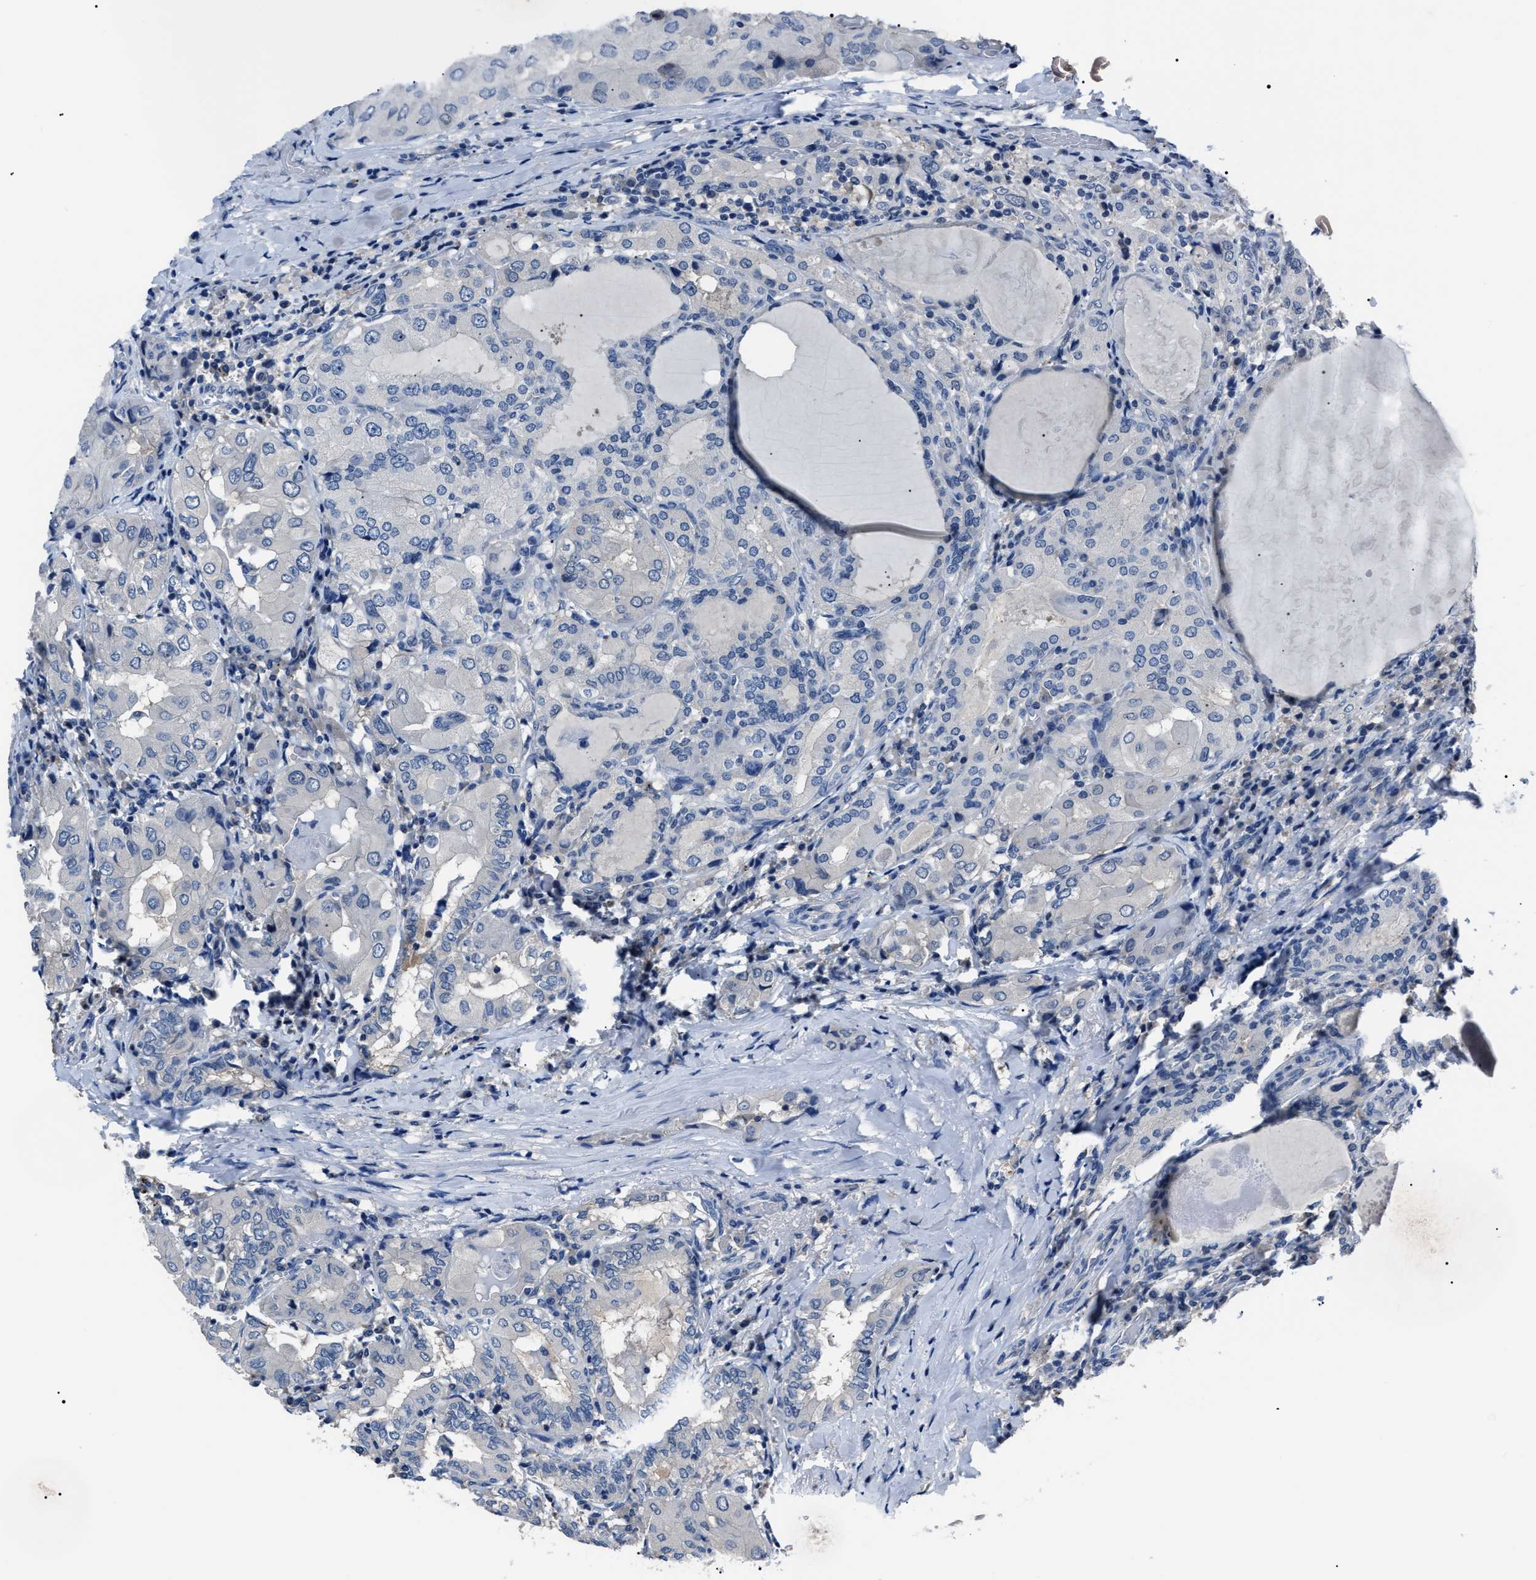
{"staining": {"intensity": "negative", "quantity": "none", "location": "none"}, "tissue": "thyroid cancer", "cell_type": "Tumor cells", "image_type": "cancer", "snomed": [{"axis": "morphology", "description": "Papillary adenocarcinoma, NOS"}, {"axis": "topography", "description": "Thyroid gland"}], "caption": "High magnification brightfield microscopy of papillary adenocarcinoma (thyroid) stained with DAB (3,3'-diaminobenzidine) (brown) and counterstained with hematoxylin (blue): tumor cells show no significant positivity. (DAB (3,3'-diaminobenzidine) IHC visualized using brightfield microscopy, high magnification).", "gene": "LRWD1", "patient": {"sex": "female", "age": 42}}